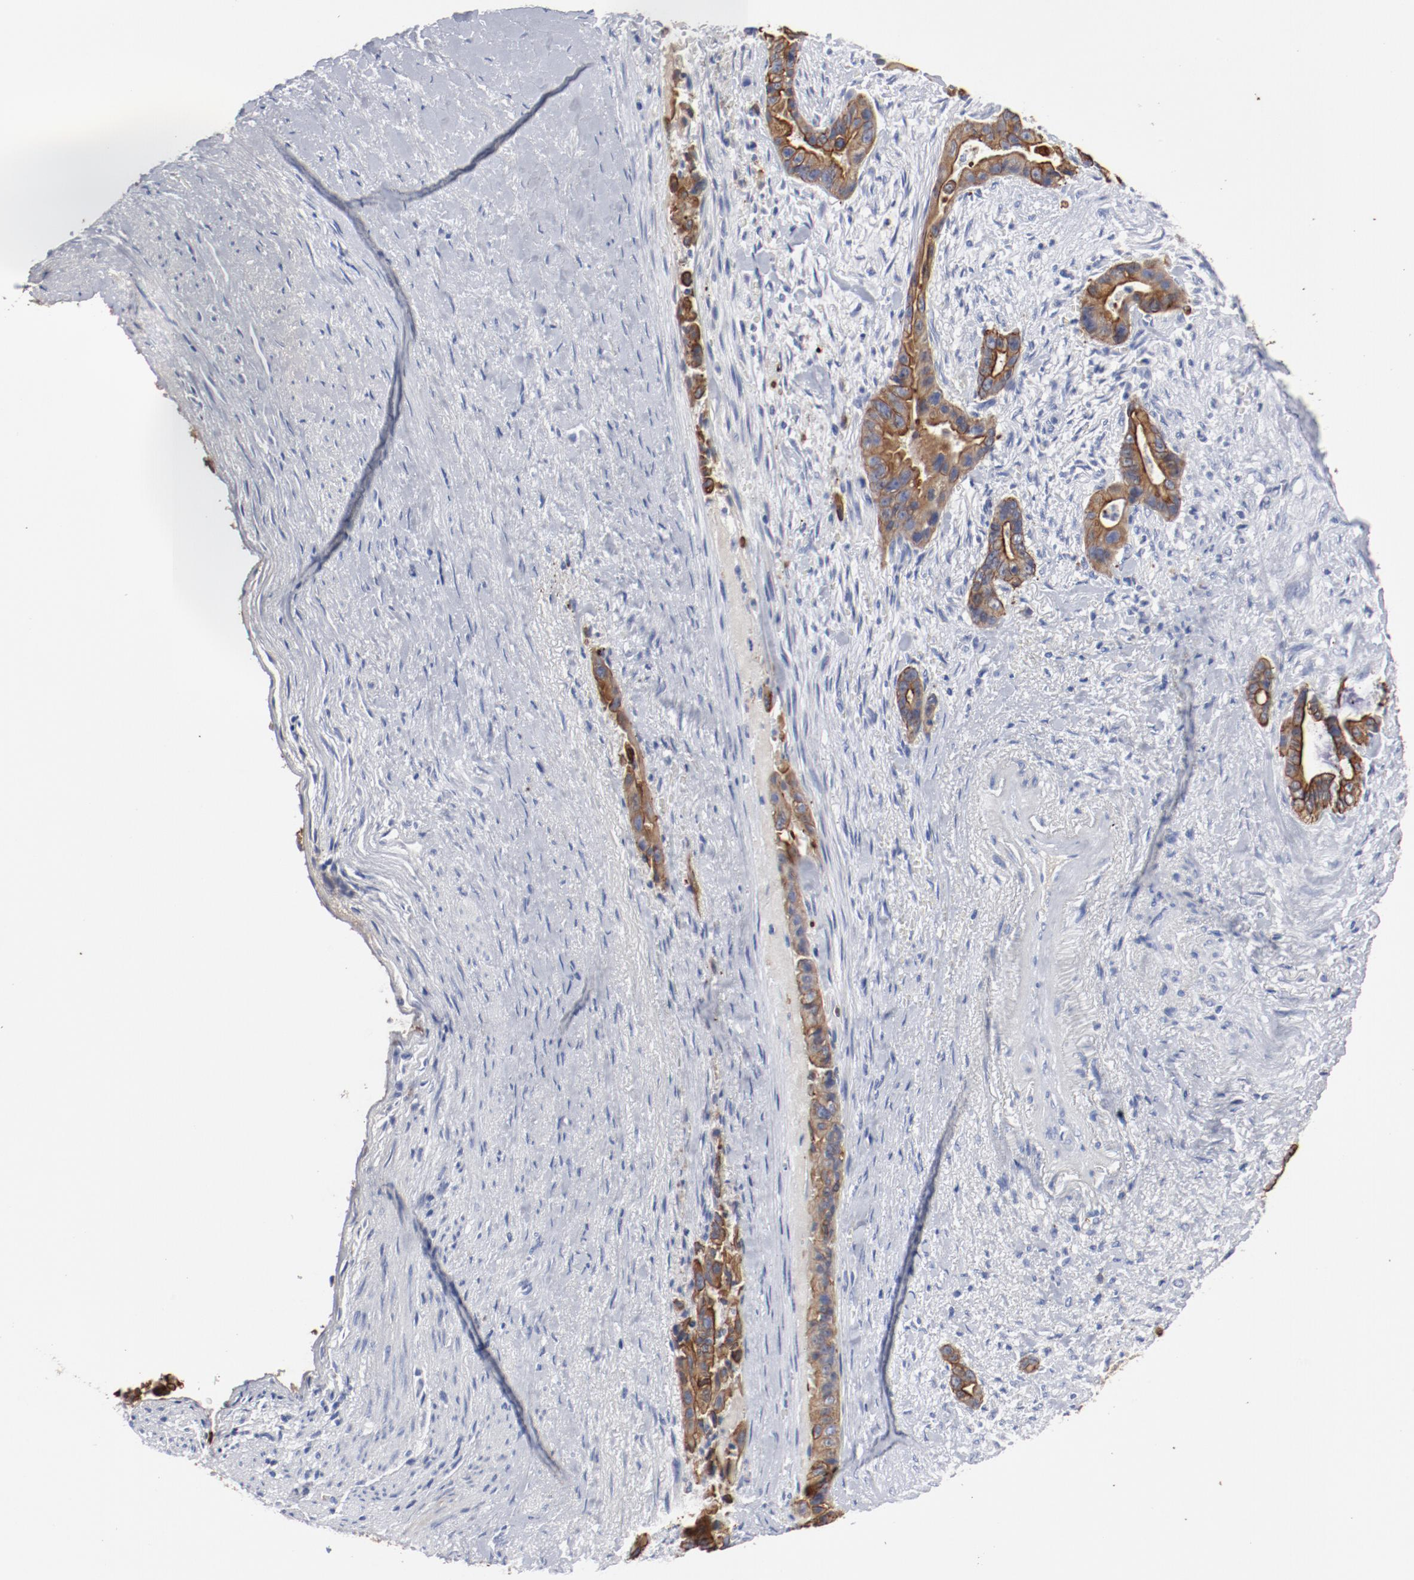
{"staining": {"intensity": "moderate", "quantity": ">75%", "location": "cytoplasmic/membranous"}, "tissue": "liver cancer", "cell_type": "Tumor cells", "image_type": "cancer", "snomed": [{"axis": "morphology", "description": "Cholangiocarcinoma"}, {"axis": "topography", "description": "Liver"}], "caption": "The immunohistochemical stain shows moderate cytoplasmic/membranous positivity in tumor cells of liver cholangiocarcinoma tissue.", "gene": "TSPAN6", "patient": {"sex": "female", "age": 55}}